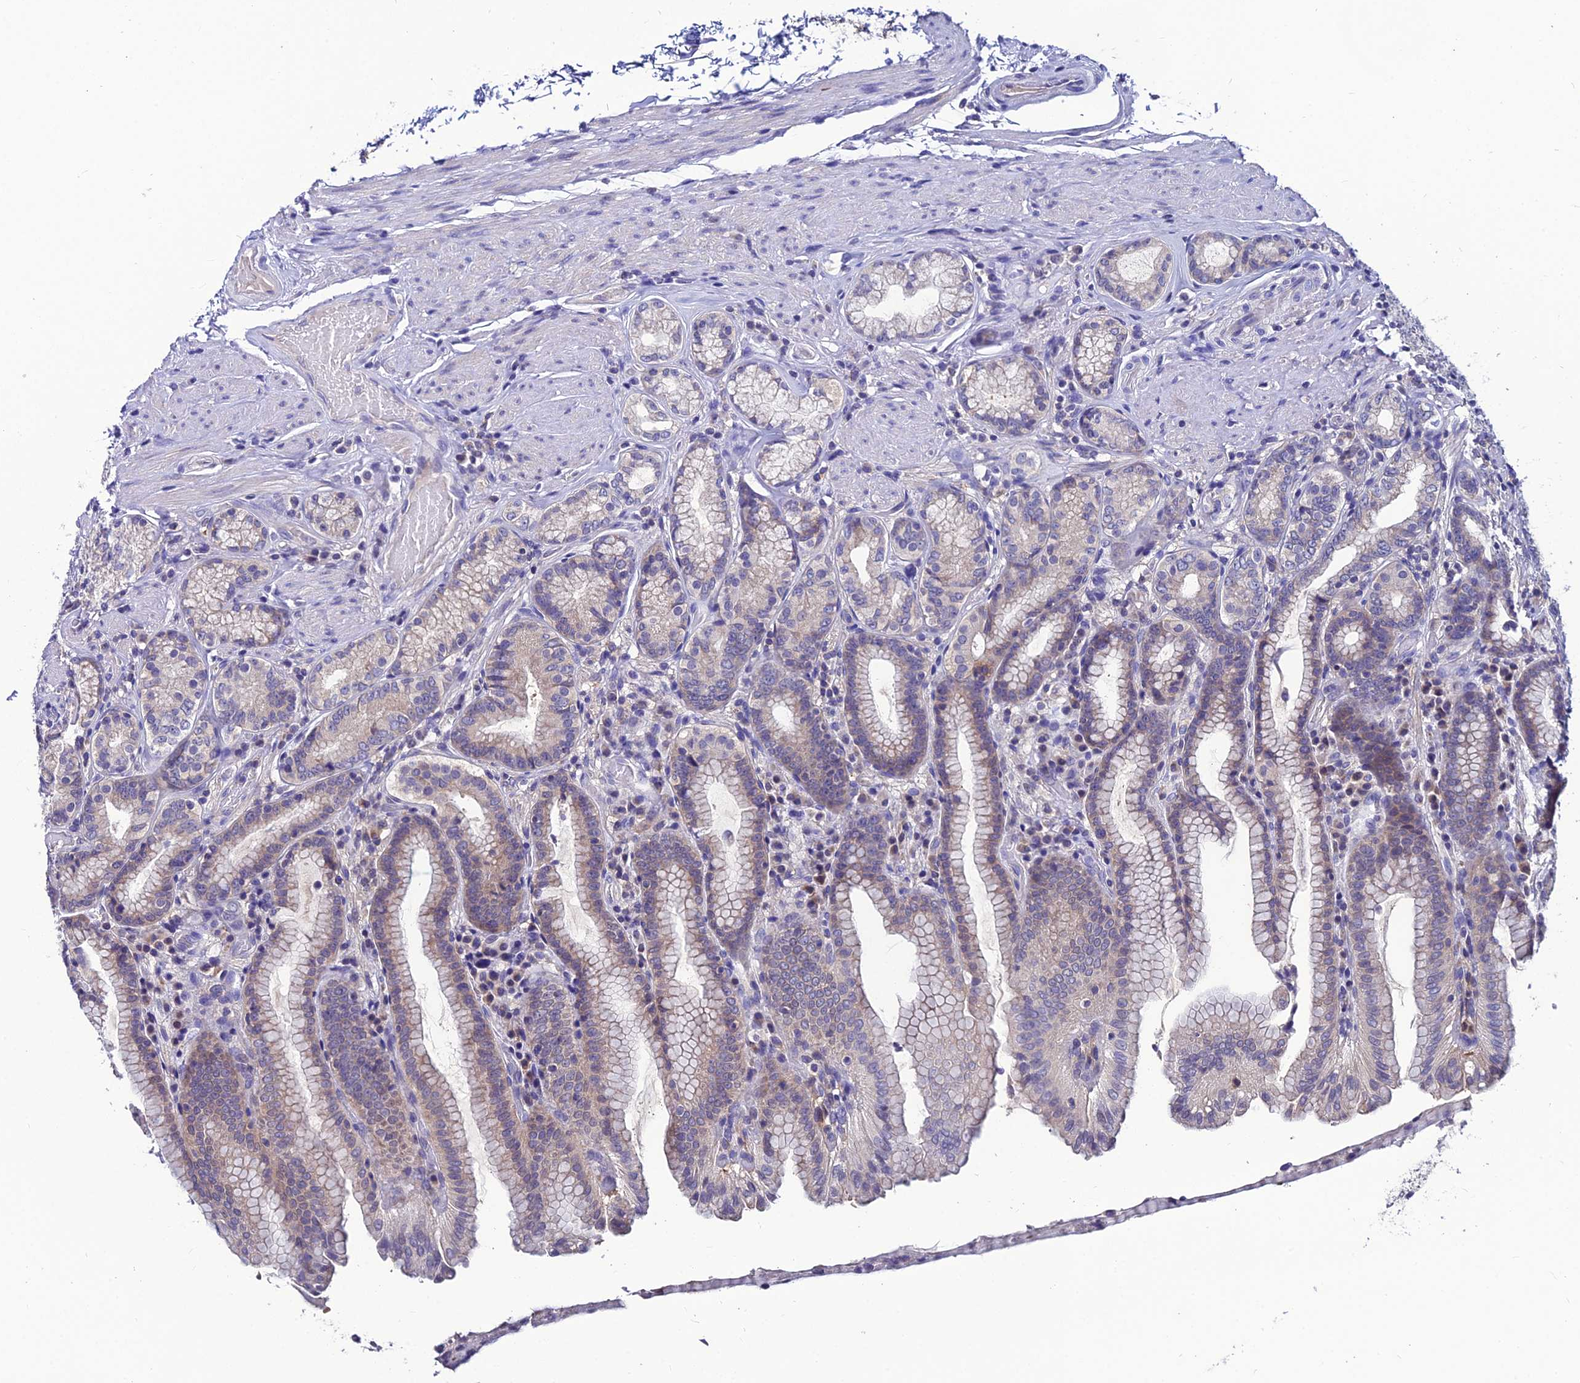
{"staining": {"intensity": "weak", "quantity": "25%-75%", "location": "cytoplasmic/membranous"}, "tissue": "stomach", "cell_type": "Glandular cells", "image_type": "normal", "snomed": [{"axis": "morphology", "description": "Normal tissue, NOS"}, {"axis": "topography", "description": "Stomach, upper"}, {"axis": "topography", "description": "Stomach, lower"}], "caption": "Stomach stained with DAB IHC exhibits low levels of weak cytoplasmic/membranous expression in approximately 25%-75% of glandular cells.", "gene": "LGALS7", "patient": {"sex": "female", "age": 76}}